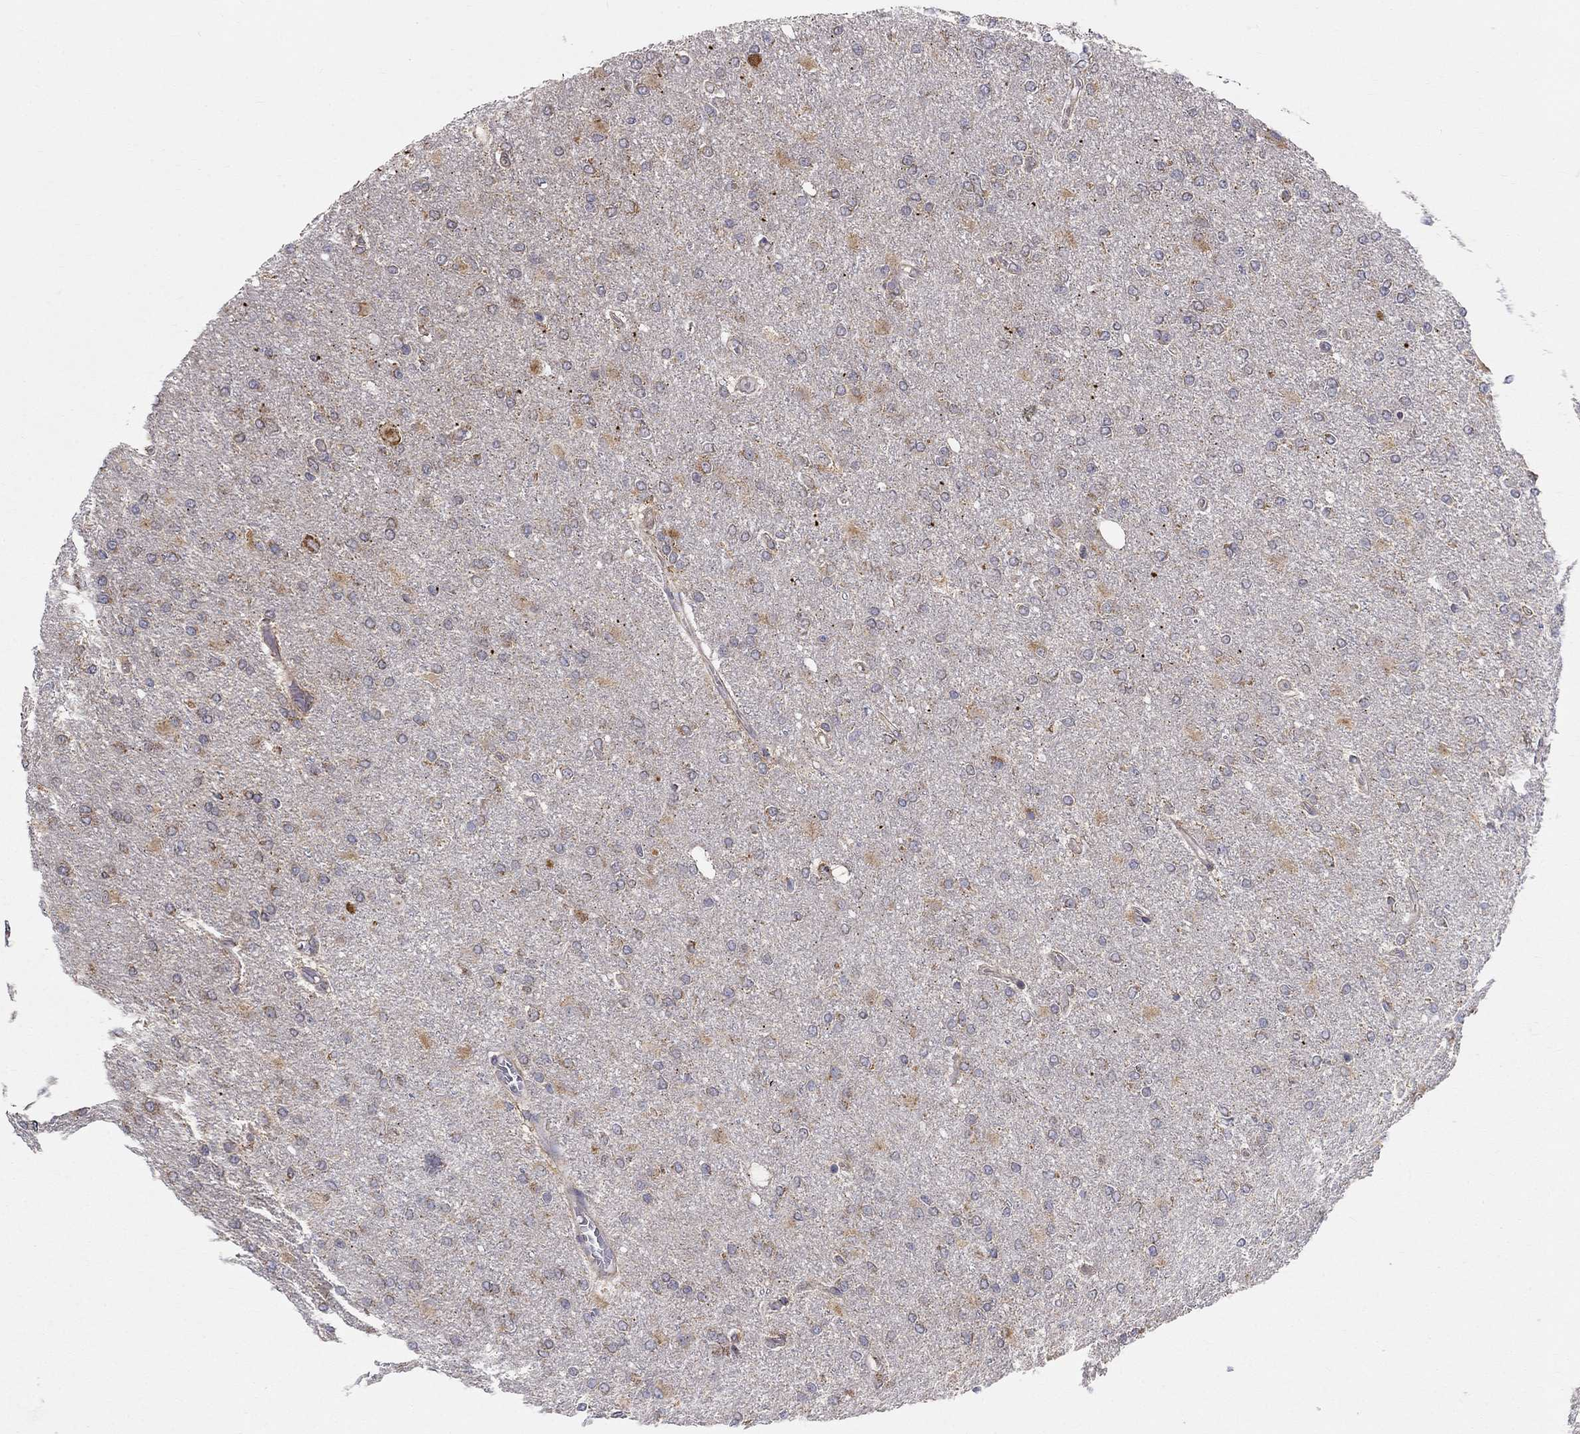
{"staining": {"intensity": "negative", "quantity": "none", "location": "none"}, "tissue": "glioma", "cell_type": "Tumor cells", "image_type": "cancer", "snomed": [{"axis": "morphology", "description": "Glioma, malignant, High grade"}, {"axis": "topography", "description": "Cerebral cortex"}], "caption": "Protein analysis of glioma shows no significant staining in tumor cells. (Brightfield microscopy of DAB IHC at high magnification).", "gene": "PRDX4", "patient": {"sex": "male", "age": 70}}